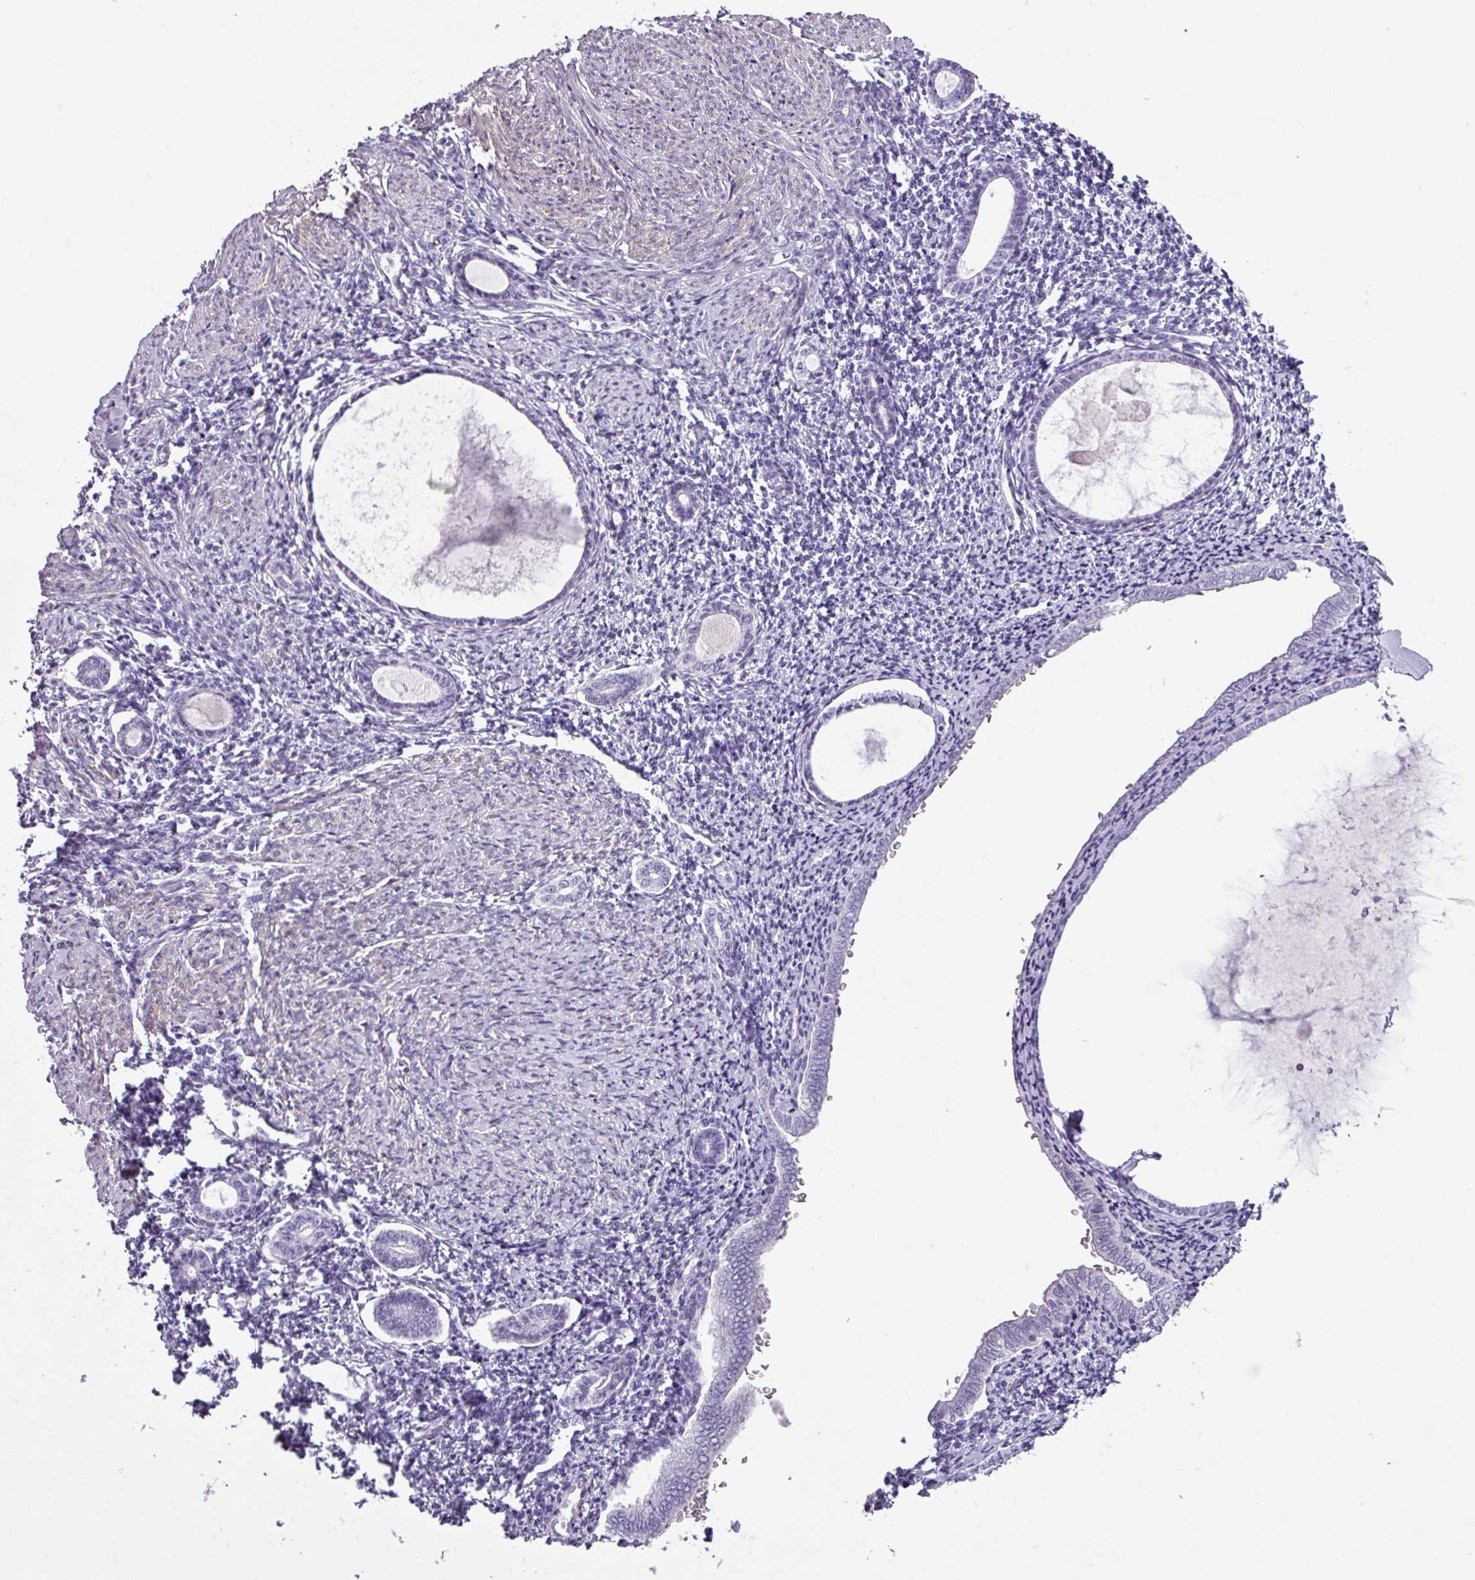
{"staining": {"intensity": "negative", "quantity": "none", "location": "none"}, "tissue": "endometrium", "cell_type": "Cells in endometrial stroma", "image_type": "normal", "snomed": [{"axis": "morphology", "description": "Normal tissue, NOS"}, {"axis": "topography", "description": "Endometrium"}], "caption": "Histopathology image shows no significant protein staining in cells in endometrial stroma of normal endometrium.", "gene": "ATP10A", "patient": {"sex": "female", "age": 63}}